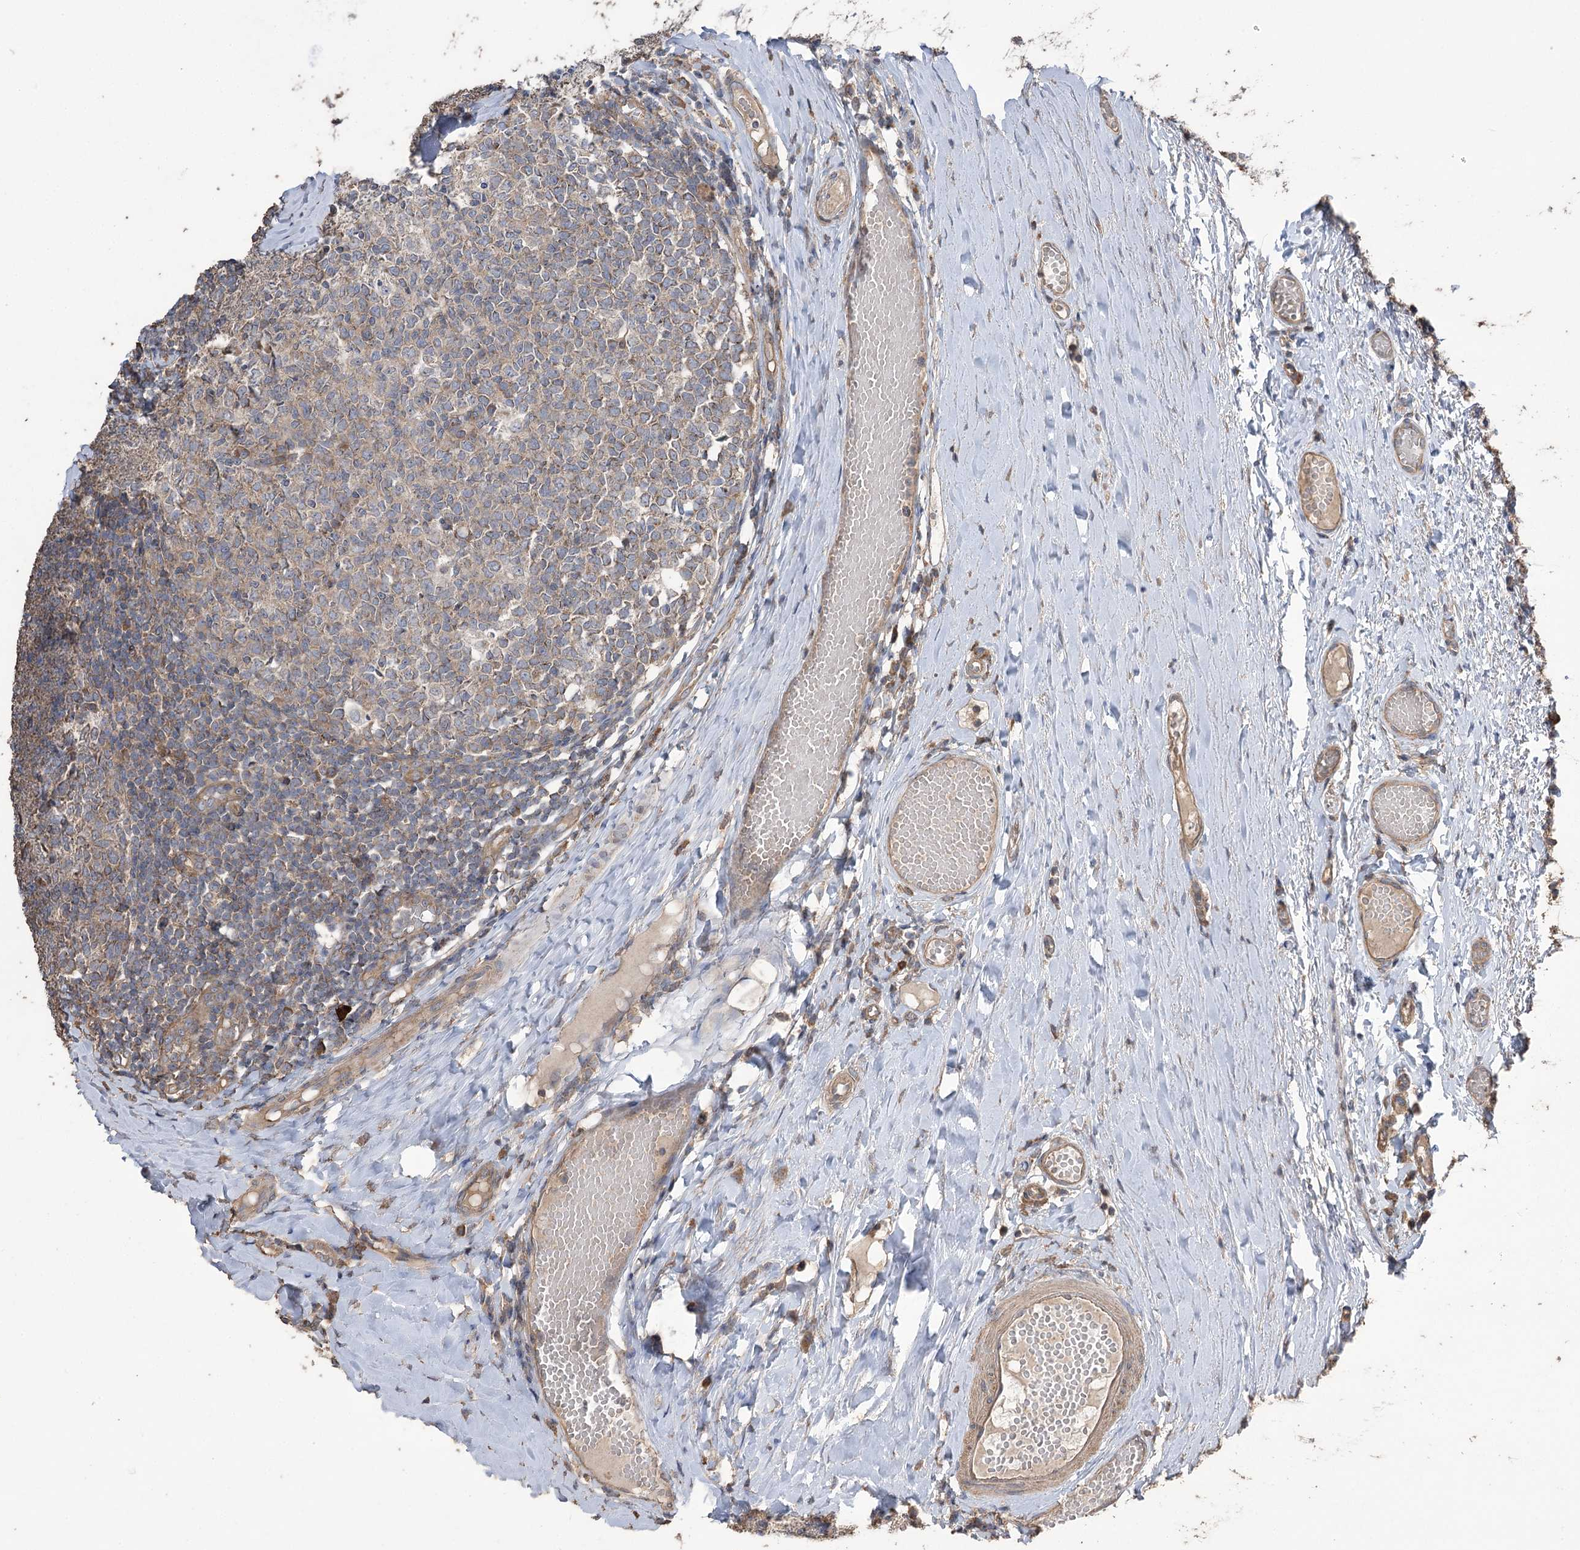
{"staining": {"intensity": "negative", "quantity": "none", "location": "none"}, "tissue": "tonsil", "cell_type": "Germinal center cells", "image_type": "normal", "snomed": [{"axis": "morphology", "description": "Normal tissue, NOS"}, {"axis": "topography", "description": "Tonsil"}], "caption": "DAB (3,3'-diaminobenzidine) immunohistochemical staining of benign tonsil shows no significant positivity in germinal center cells.", "gene": "PRSS53", "patient": {"sex": "female", "age": 19}}